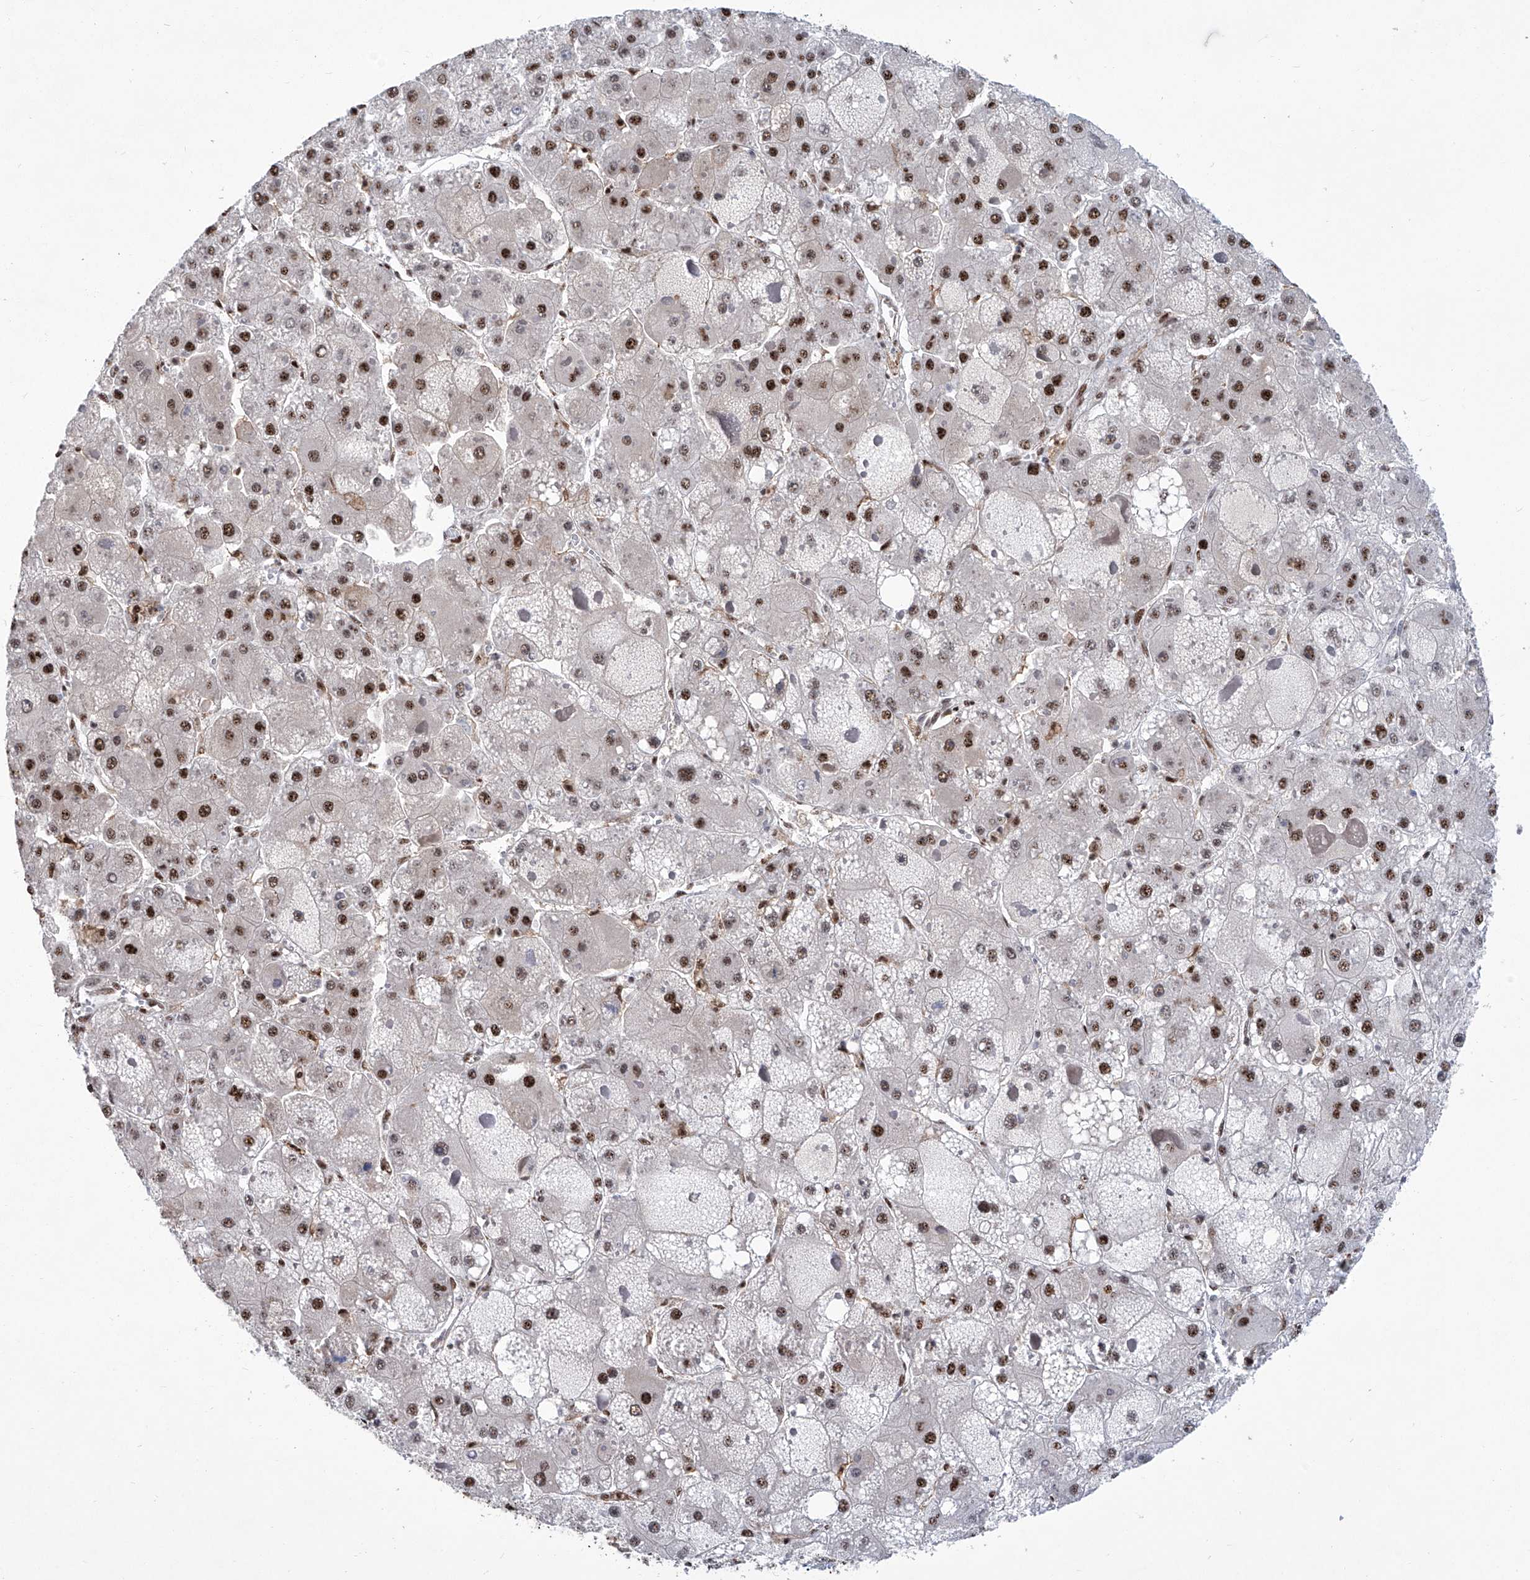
{"staining": {"intensity": "strong", "quantity": "25%-75%", "location": "nuclear"}, "tissue": "liver cancer", "cell_type": "Tumor cells", "image_type": "cancer", "snomed": [{"axis": "morphology", "description": "Carcinoma, Hepatocellular, NOS"}, {"axis": "topography", "description": "Liver"}], "caption": "This is a histology image of immunohistochemistry staining of liver cancer, which shows strong staining in the nuclear of tumor cells.", "gene": "FBXL4", "patient": {"sex": "female", "age": 73}}